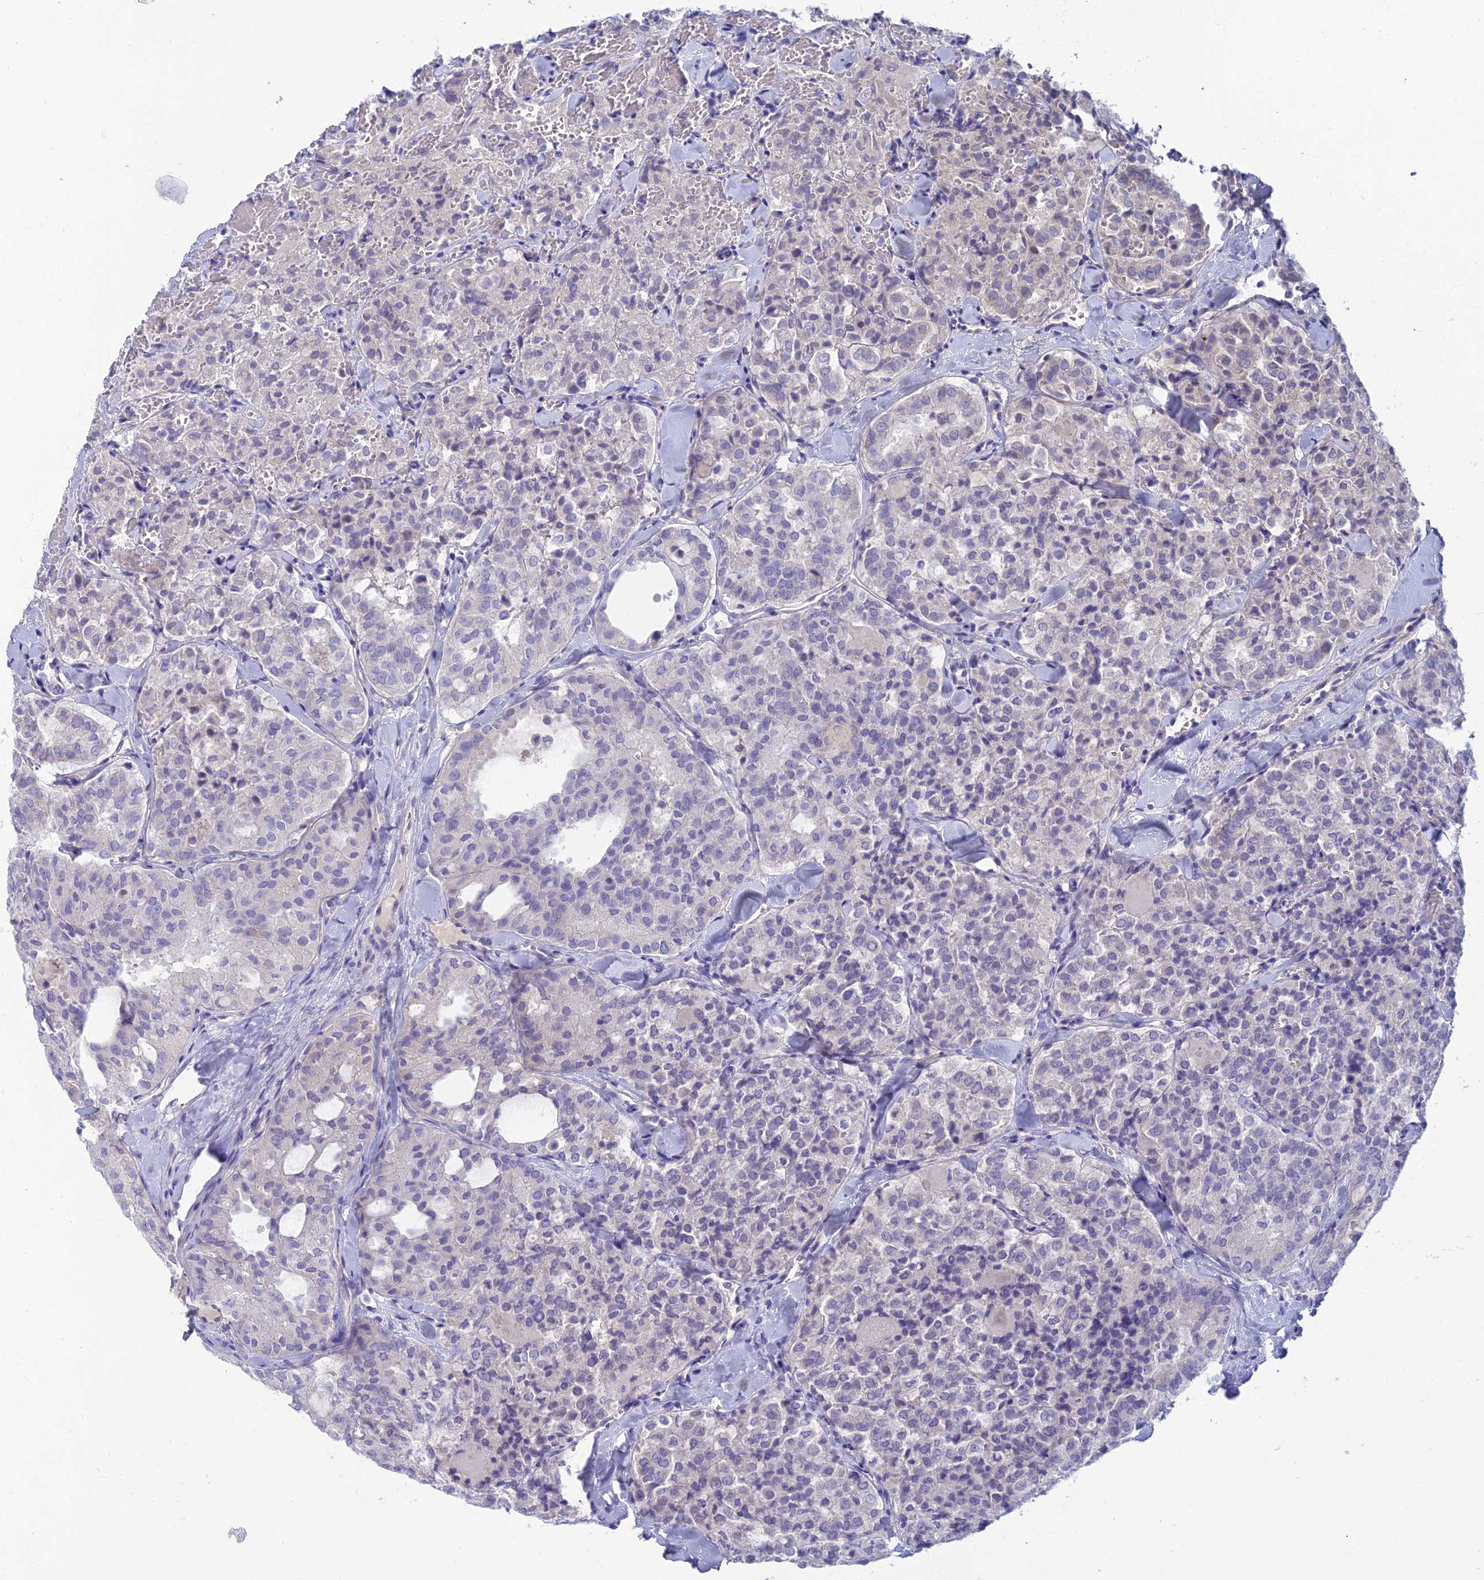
{"staining": {"intensity": "negative", "quantity": "none", "location": "none"}, "tissue": "thyroid cancer", "cell_type": "Tumor cells", "image_type": "cancer", "snomed": [{"axis": "morphology", "description": "Follicular adenoma carcinoma, NOS"}, {"axis": "topography", "description": "Thyroid gland"}], "caption": "An immunohistochemistry (IHC) histopathology image of follicular adenoma carcinoma (thyroid) is shown. There is no staining in tumor cells of follicular adenoma carcinoma (thyroid). (Stains: DAB (3,3'-diaminobenzidine) immunohistochemistry with hematoxylin counter stain, Microscopy: brightfield microscopy at high magnification).", "gene": "SLC25A41", "patient": {"sex": "male", "age": 75}}